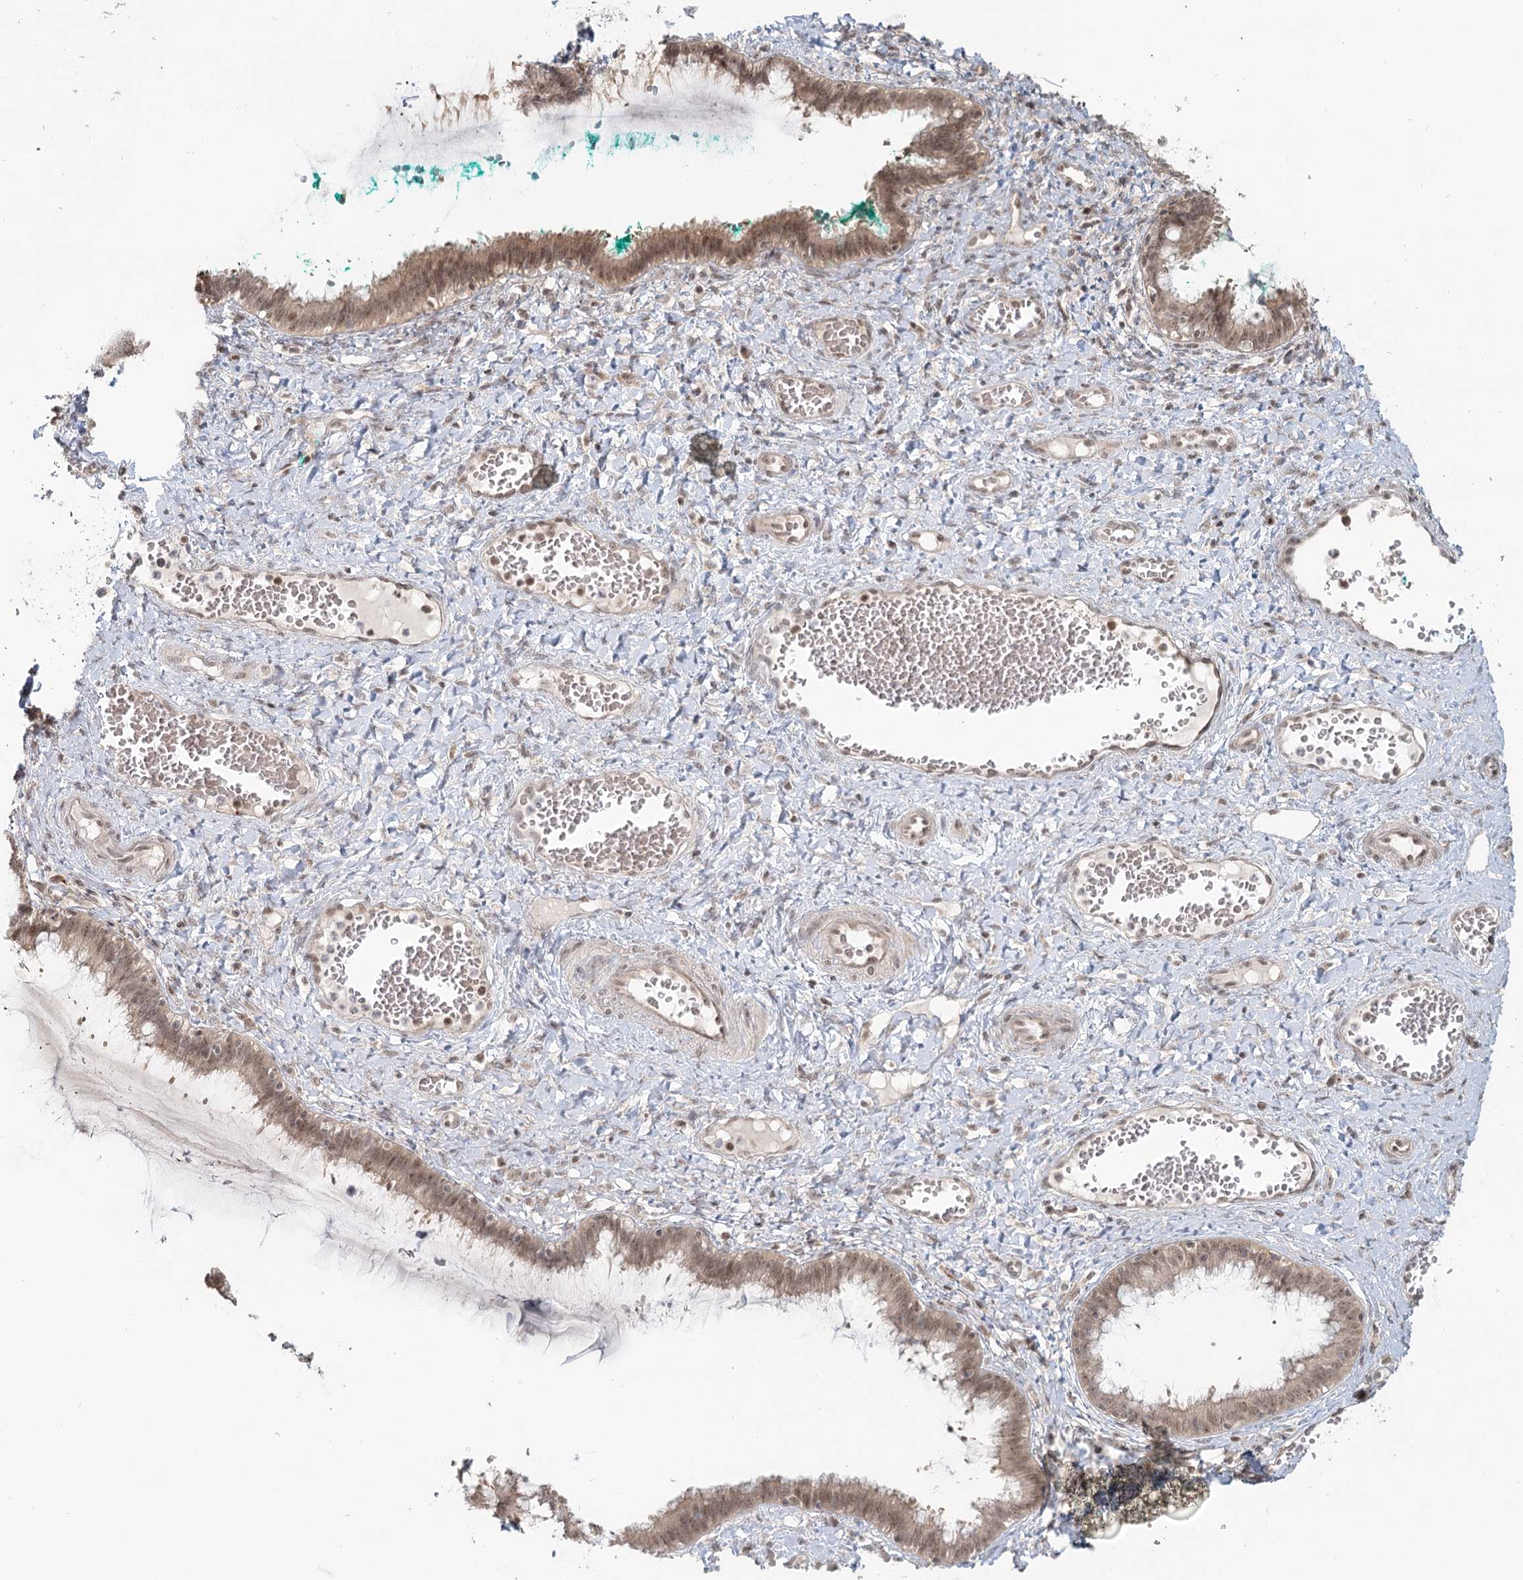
{"staining": {"intensity": "moderate", "quantity": "25%-75%", "location": "cytoplasmic/membranous,nuclear"}, "tissue": "cervix", "cell_type": "Glandular cells", "image_type": "normal", "snomed": [{"axis": "morphology", "description": "Normal tissue, NOS"}, {"axis": "morphology", "description": "Adenocarcinoma, NOS"}, {"axis": "topography", "description": "Cervix"}], "caption": "Immunohistochemistry micrograph of normal cervix: cervix stained using immunohistochemistry (IHC) displays medium levels of moderate protein expression localized specifically in the cytoplasmic/membranous,nuclear of glandular cells, appearing as a cytoplasmic/membranous,nuclear brown color.", "gene": "R3HCC1L", "patient": {"sex": "female", "age": 29}}